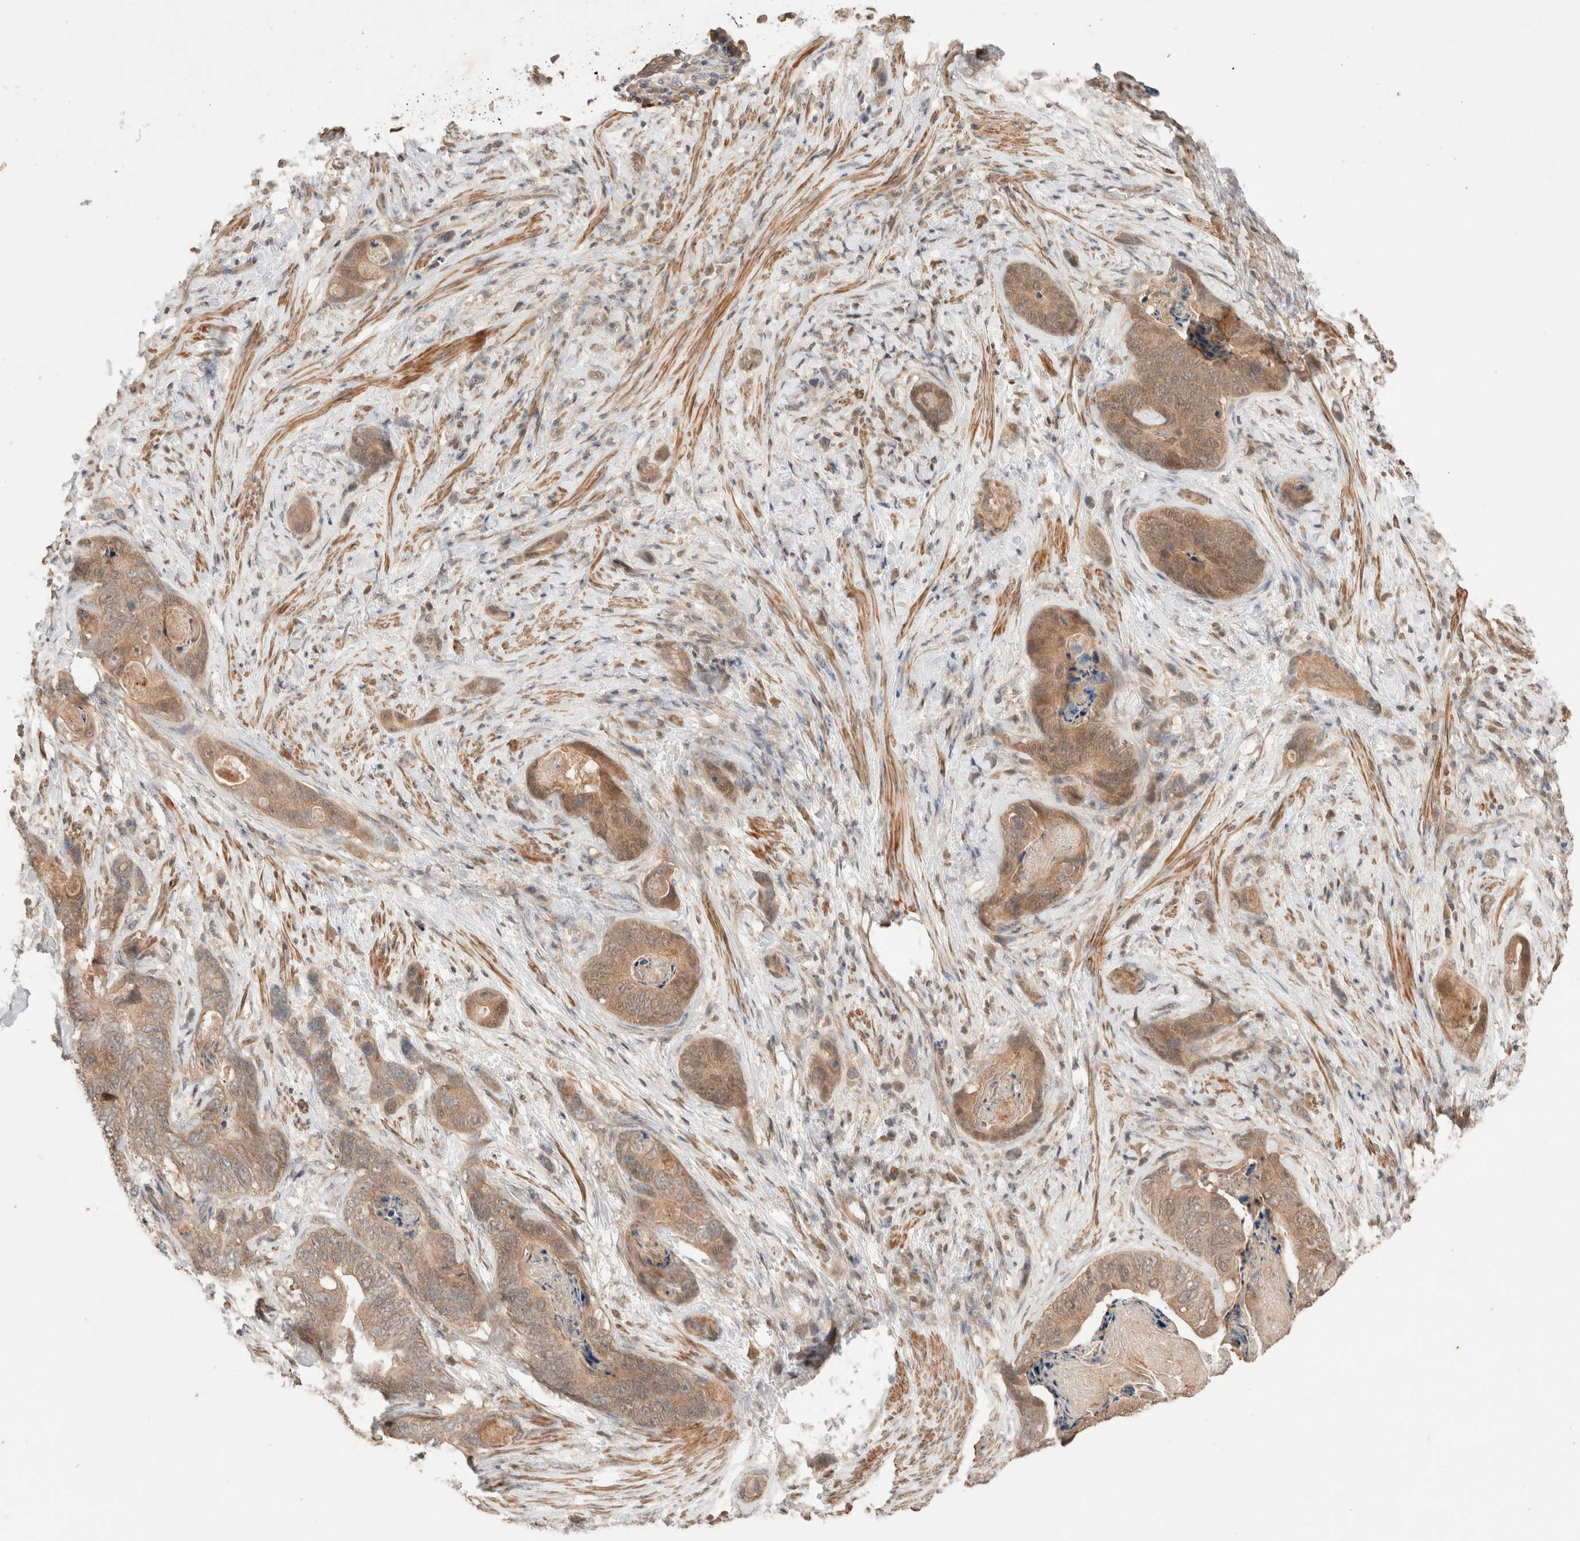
{"staining": {"intensity": "weak", "quantity": ">75%", "location": "cytoplasmic/membranous,nuclear"}, "tissue": "stomach cancer", "cell_type": "Tumor cells", "image_type": "cancer", "snomed": [{"axis": "morphology", "description": "Normal tissue, NOS"}, {"axis": "morphology", "description": "Adenocarcinoma, NOS"}, {"axis": "topography", "description": "Stomach"}], "caption": "Stomach adenocarcinoma stained for a protein exhibits weak cytoplasmic/membranous and nuclear positivity in tumor cells.", "gene": "CARNMT1", "patient": {"sex": "female", "age": 89}}